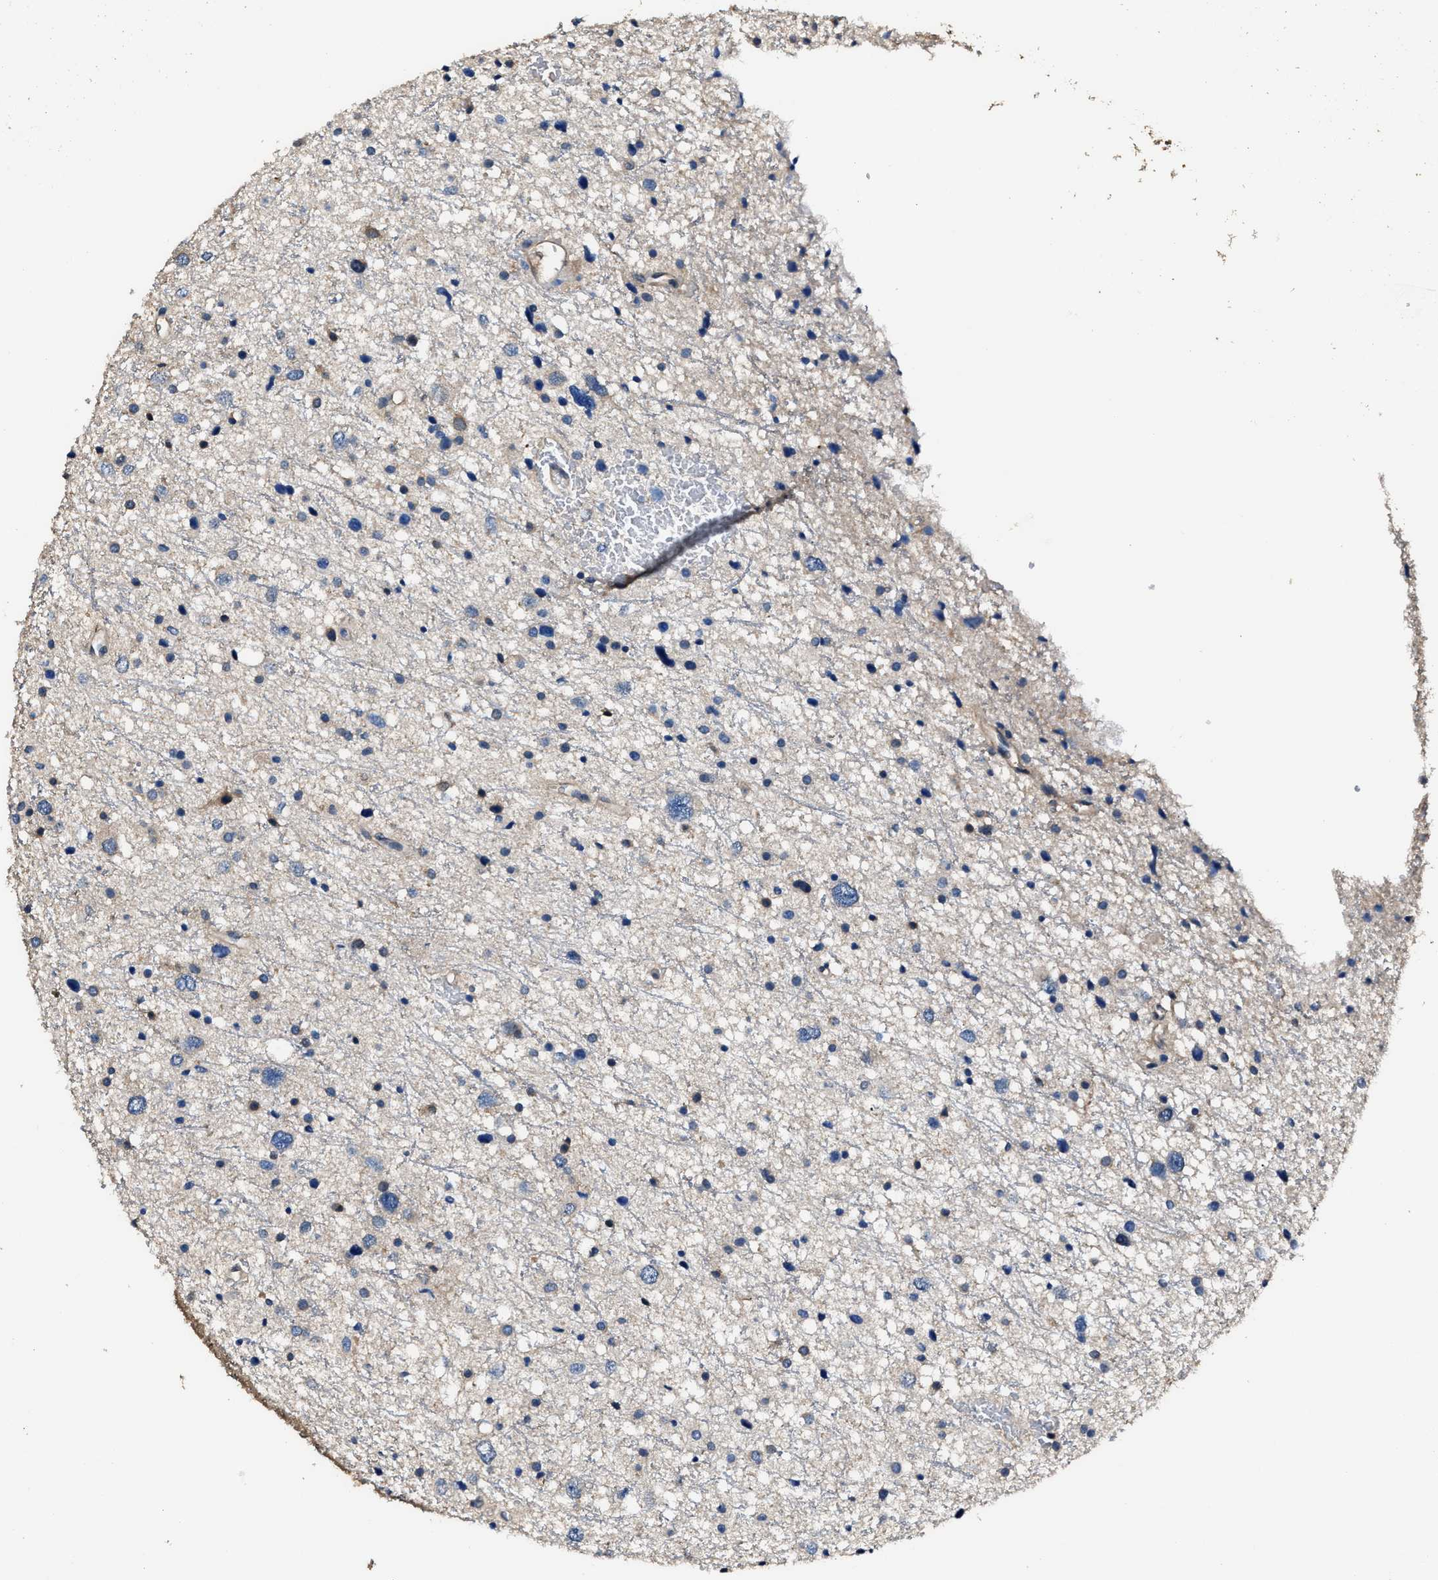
{"staining": {"intensity": "weak", "quantity": "<25%", "location": "cytoplasmic/membranous"}, "tissue": "glioma", "cell_type": "Tumor cells", "image_type": "cancer", "snomed": [{"axis": "morphology", "description": "Glioma, malignant, Low grade"}, {"axis": "topography", "description": "Brain"}], "caption": "DAB (3,3'-diaminobenzidine) immunohistochemical staining of human glioma shows no significant staining in tumor cells. (Brightfield microscopy of DAB (3,3'-diaminobenzidine) IHC at high magnification).", "gene": "GSTP1", "patient": {"sex": "female", "age": 37}}